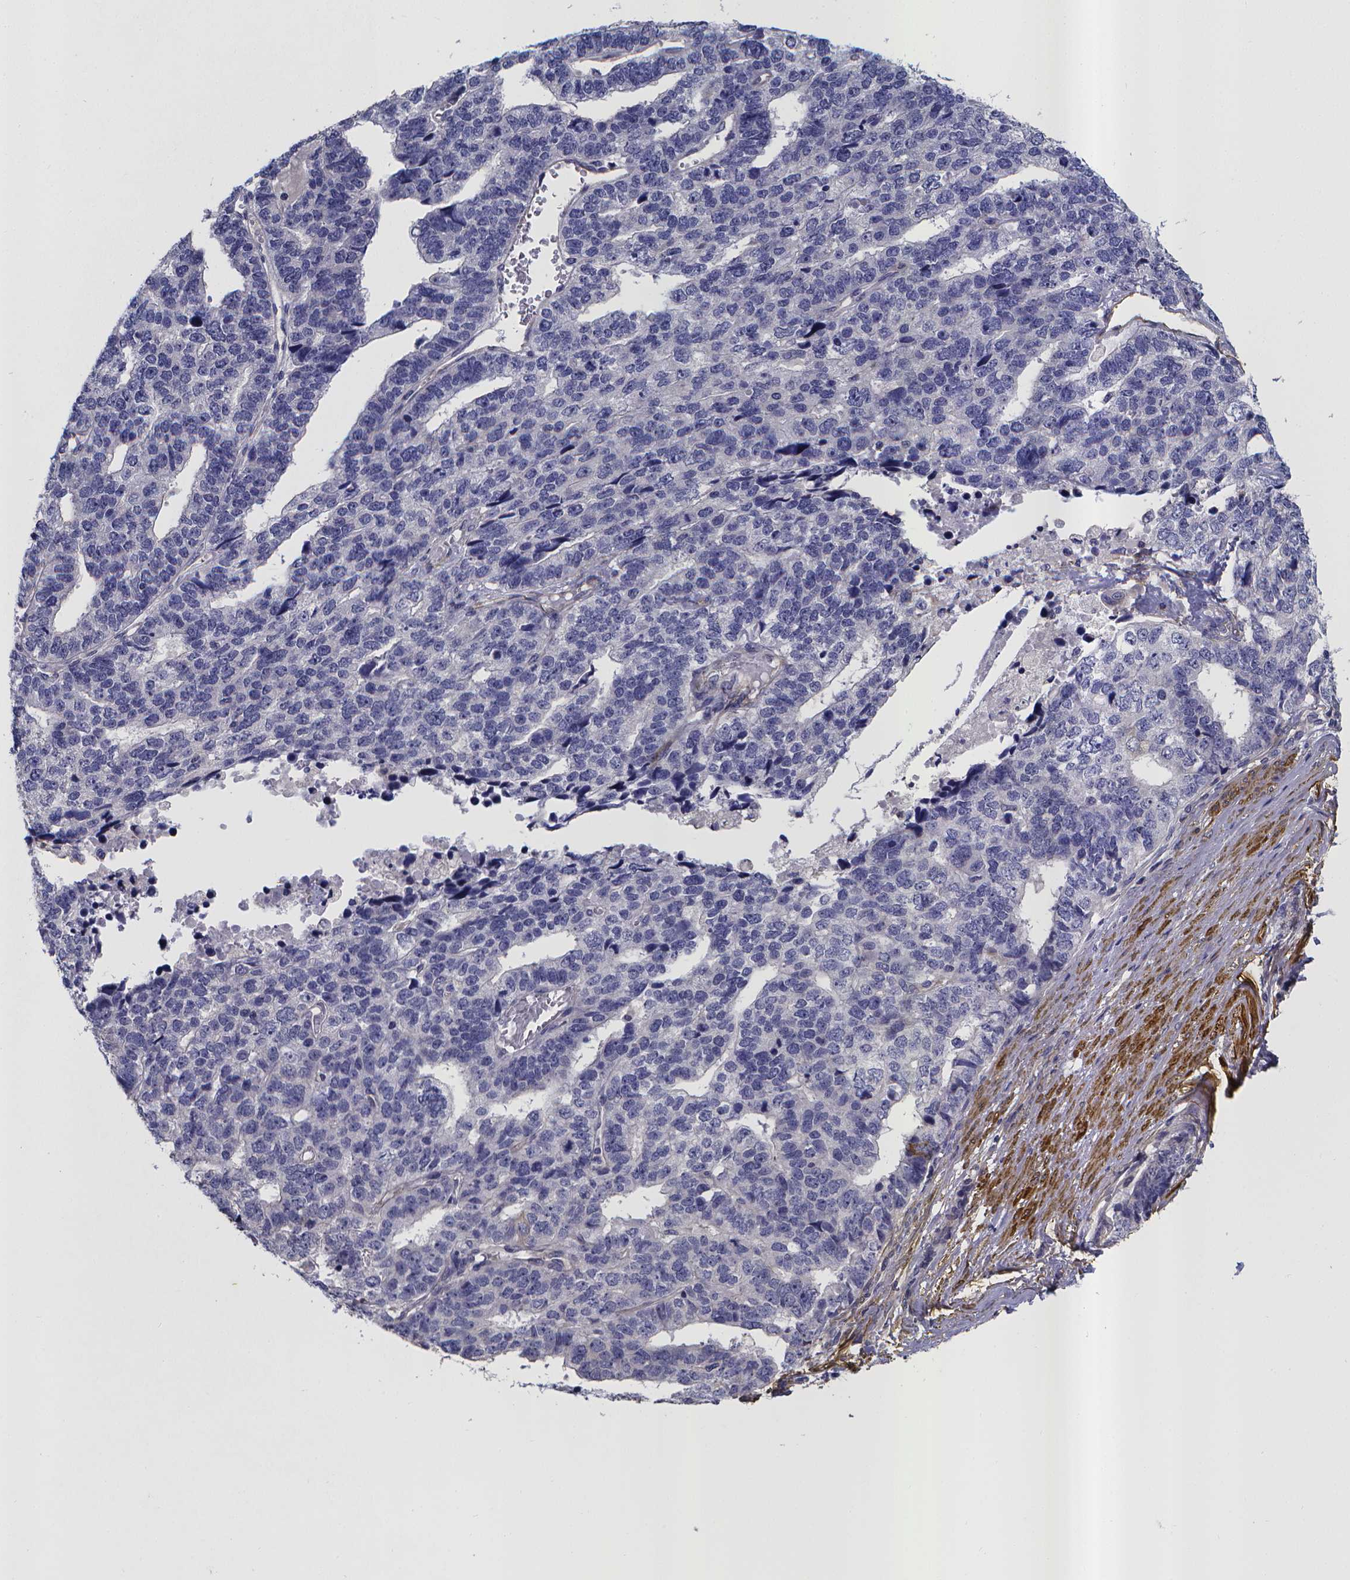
{"staining": {"intensity": "negative", "quantity": "none", "location": "none"}, "tissue": "stomach cancer", "cell_type": "Tumor cells", "image_type": "cancer", "snomed": [{"axis": "morphology", "description": "Adenocarcinoma, NOS"}, {"axis": "topography", "description": "Stomach"}], "caption": "DAB (3,3'-diaminobenzidine) immunohistochemical staining of human adenocarcinoma (stomach) exhibits no significant expression in tumor cells. Brightfield microscopy of immunohistochemistry (IHC) stained with DAB (brown) and hematoxylin (blue), captured at high magnification.", "gene": "RERG", "patient": {"sex": "male", "age": 69}}